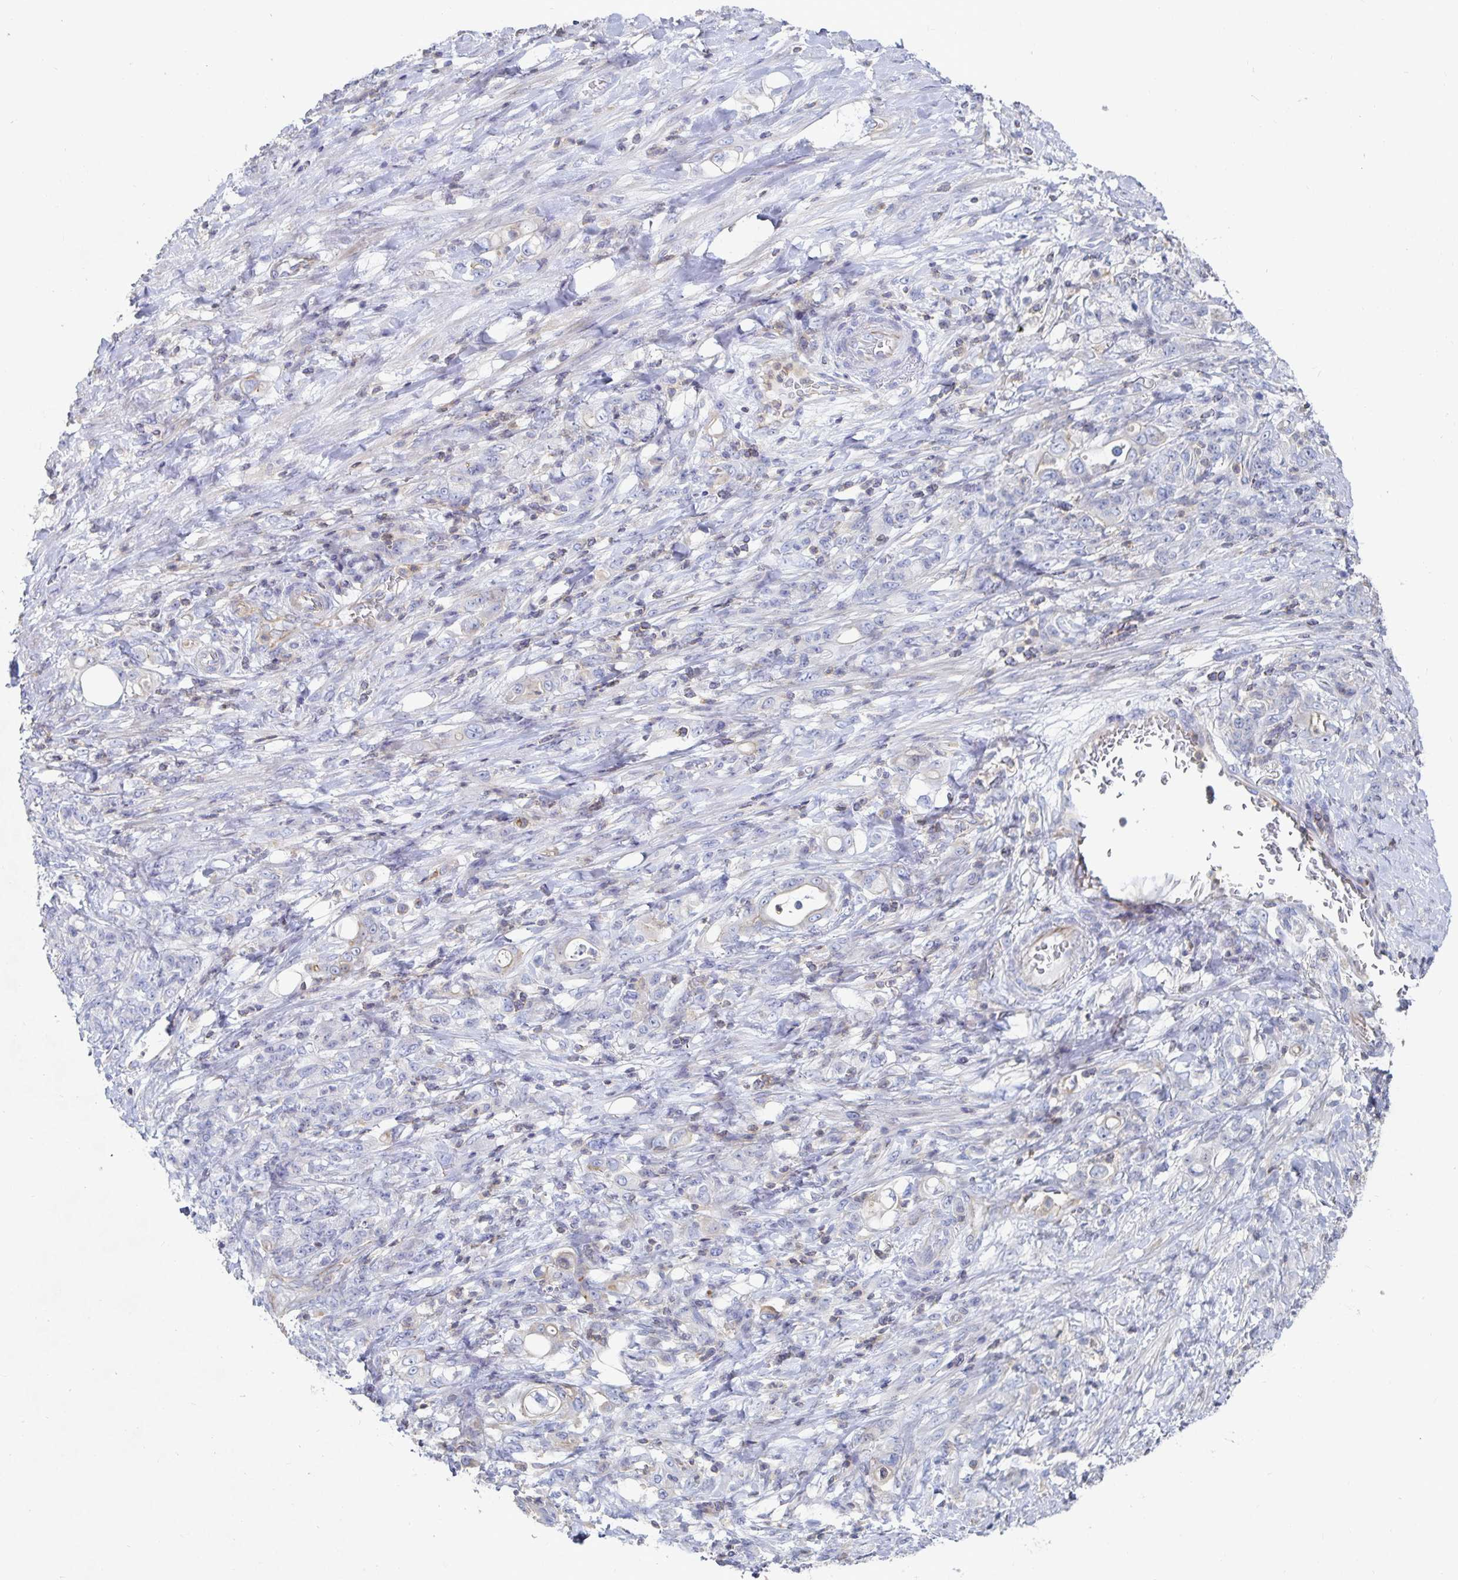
{"staining": {"intensity": "negative", "quantity": "none", "location": "none"}, "tissue": "stomach cancer", "cell_type": "Tumor cells", "image_type": "cancer", "snomed": [{"axis": "morphology", "description": "Adenocarcinoma, NOS"}, {"axis": "topography", "description": "Stomach"}], "caption": "A high-resolution histopathology image shows immunohistochemistry (IHC) staining of stomach cancer, which reveals no significant expression in tumor cells. (DAB (3,3'-diaminobenzidine) immunohistochemistry, high magnification).", "gene": "PIK3CD", "patient": {"sex": "female", "age": 79}}